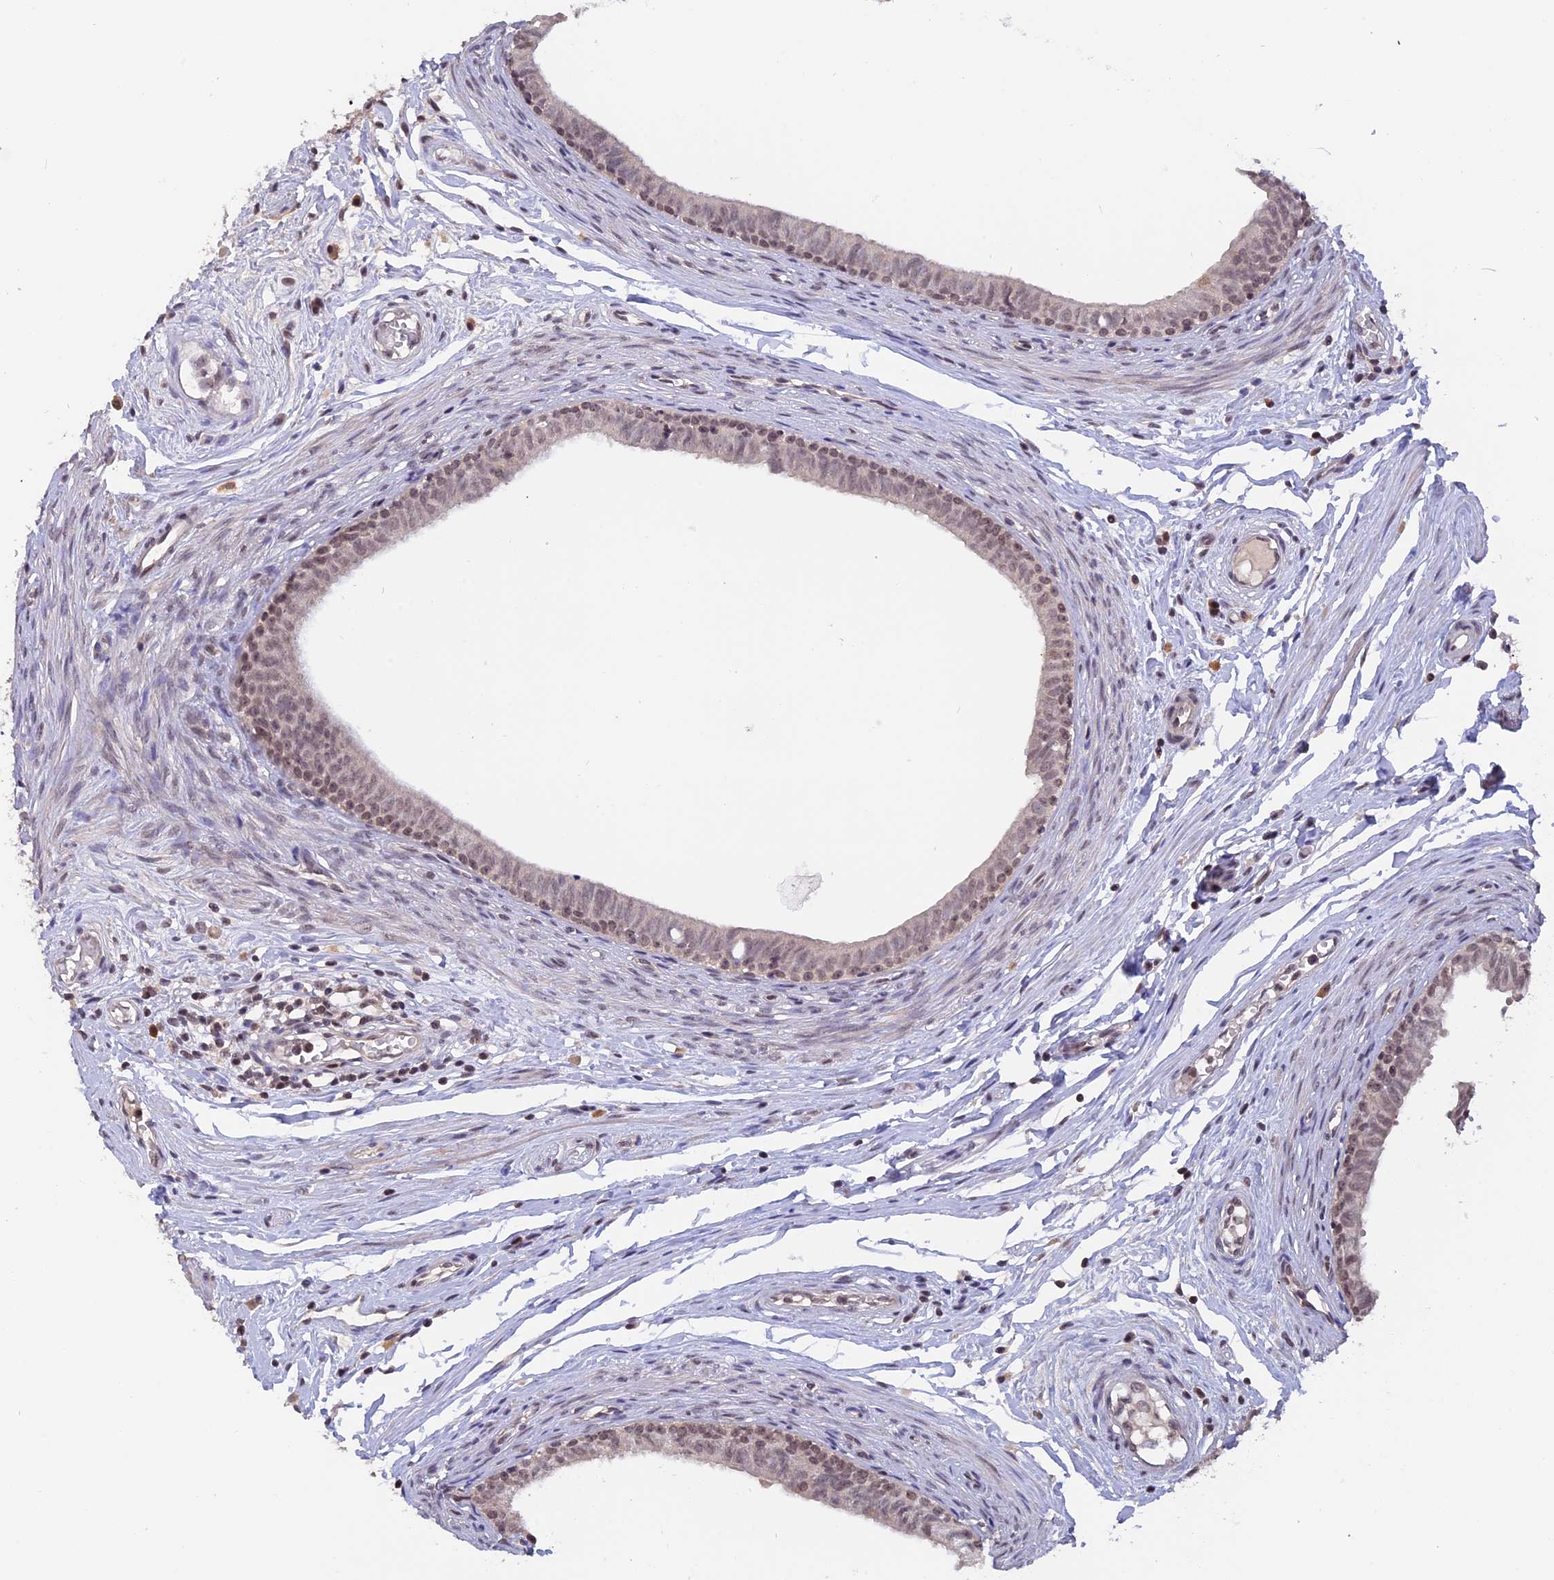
{"staining": {"intensity": "moderate", "quantity": "25%-75%", "location": "nuclear"}, "tissue": "epididymis", "cell_type": "Glandular cells", "image_type": "normal", "snomed": [{"axis": "morphology", "description": "Normal tissue, NOS"}, {"axis": "topography", "description": "Epididymis, spermatic cord, NOS"}], "caption": "Immunohistochemistry of normal epididymis demonstrates medium levels of moderate nuclear staining in about 25%-75% of glandular cells.", "gene": "RFC5", "patient": {"sex": "male", "age": 22}}